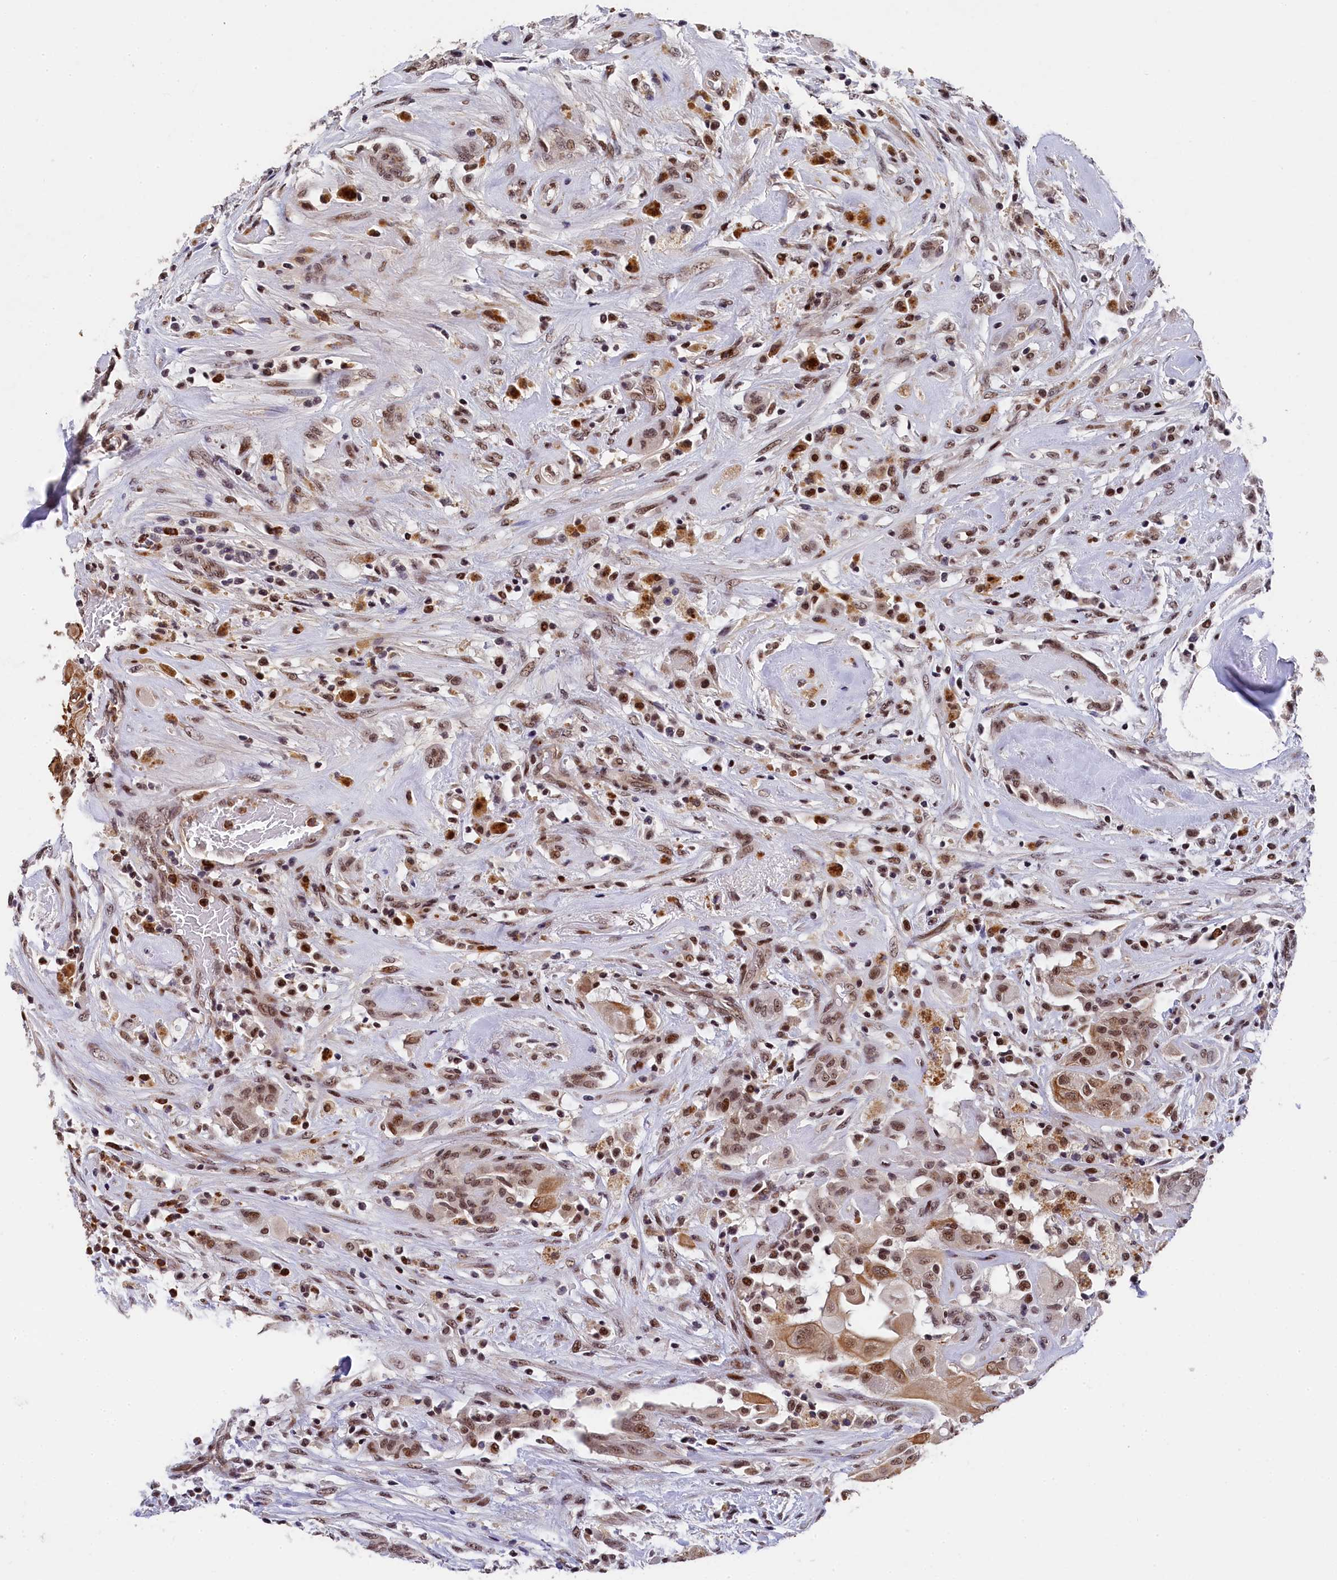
{"staining": {"intensity": "moderate", "quantity": ">75%", "location": "nuclear"}, "tissue": "thyroid cancer", "cell_type": "Tumor cells", "image_type": "cancer", "snomed": [{"axis": "morphology", "description": "Papillary adenocarcinoma, NOS"}, {"axis": "topography", "description": "Thyroid gland"}], "caption": "Protein expression analysis of human thyroid cancer (papillary adenocarcinoma) reveals moderate nuclear expression in about >75% of tumor cells.", "gene": "ADIG", "patient": {"sex": "female", "age": 59}}